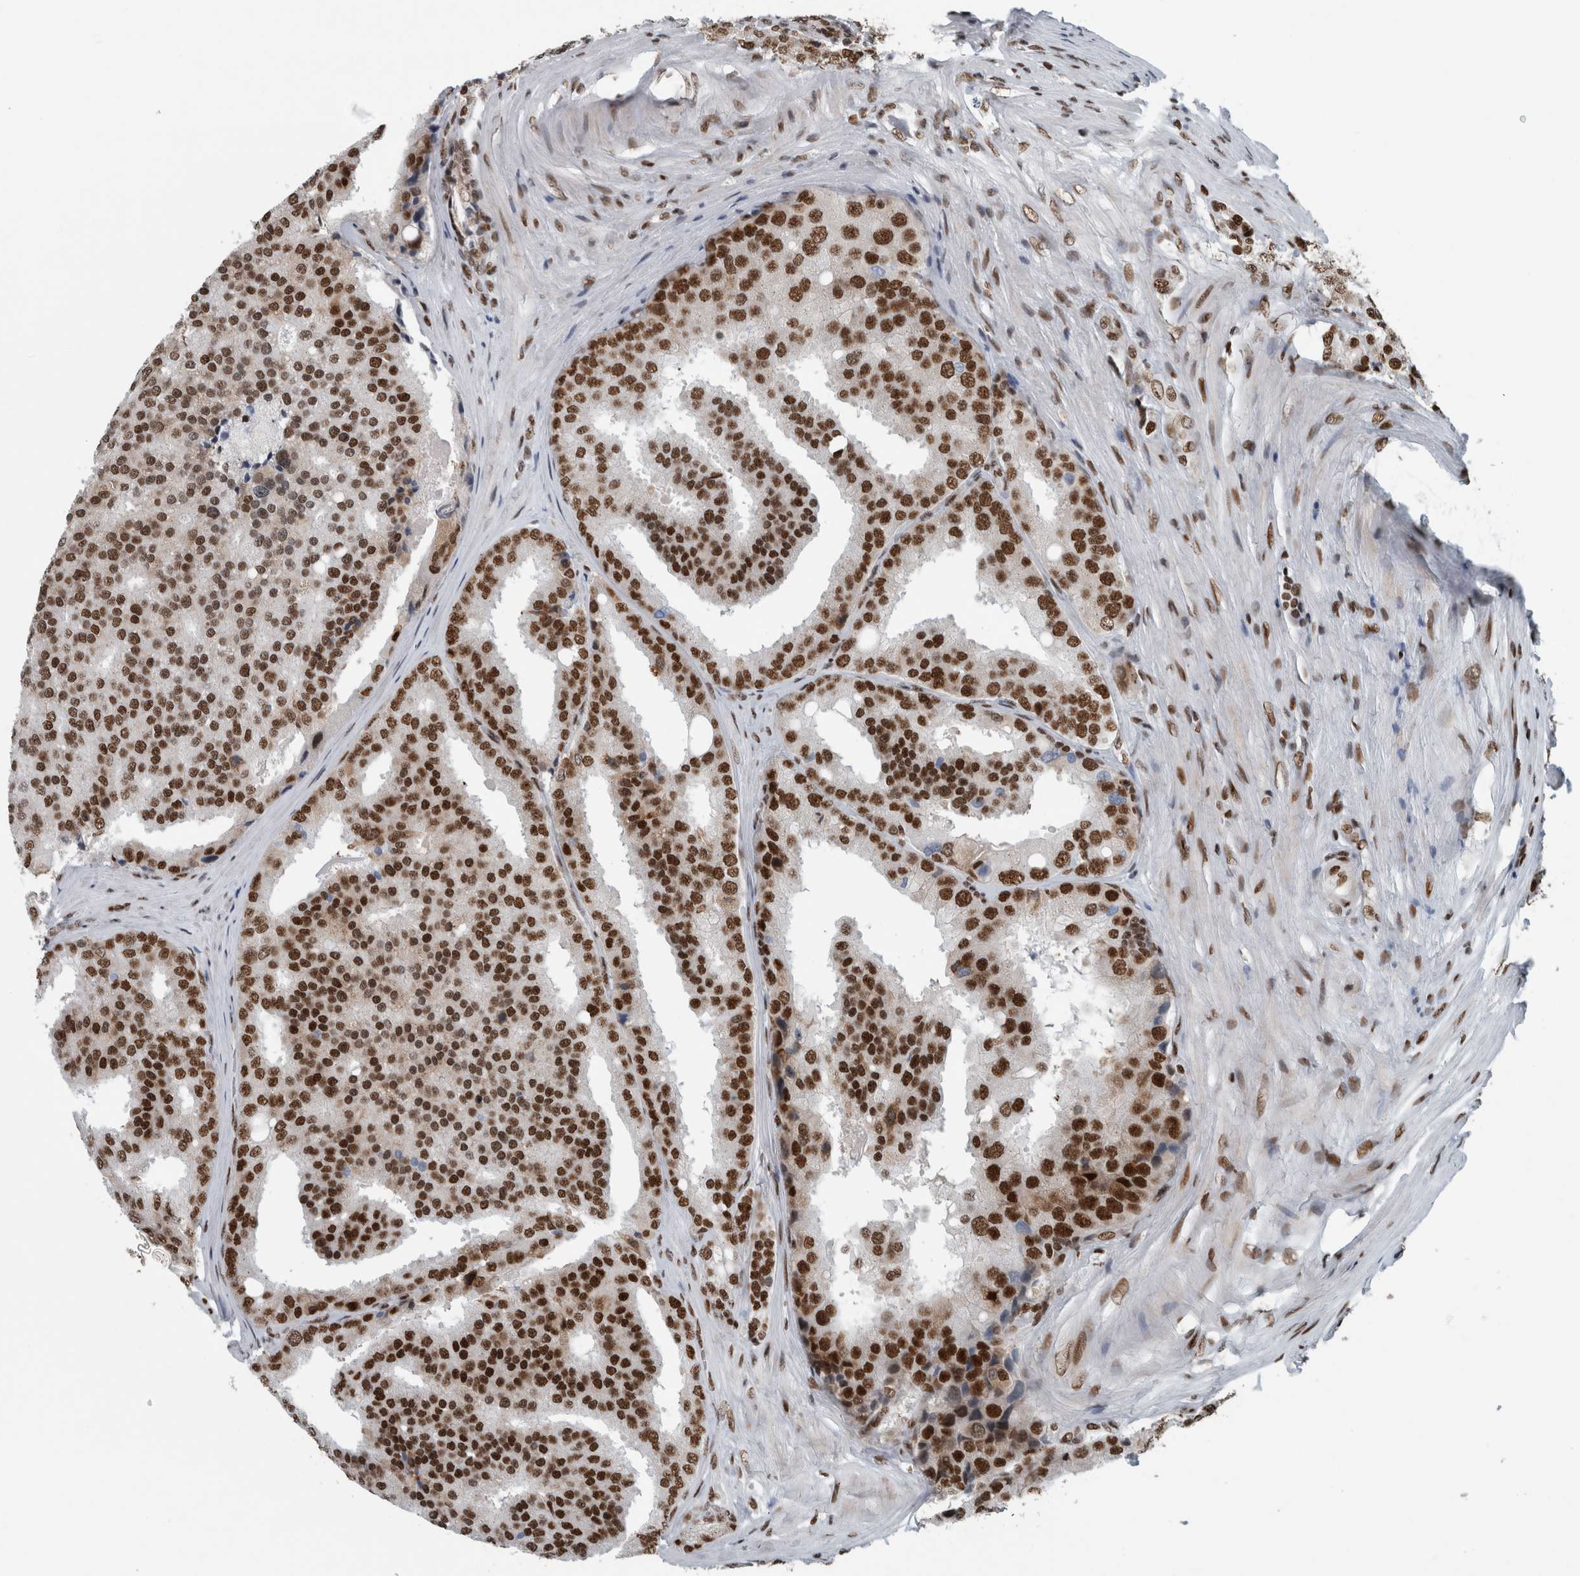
{"staining": {"intensity": "strong", "quantity": ">75%", "location": "nuclear"}, "tissue": "prostate cancer", "cell_type": "Tumor cells", "image_type": "cancer", "snomed": [{"axis": "morphology", "description": "Adenocarcinoma, High grade"}, {"axis": "topography", "description": "Prostate"}], "caption": "This image shows immunohistochemistry (IHC) staining of prostate cancer (adenocarcinoma (high-grade)), with high strong nuclear positivity in about >75% of tumor cells.", "gene": "DNMT3A", "patient": {"sex": "male", "age": 50}}